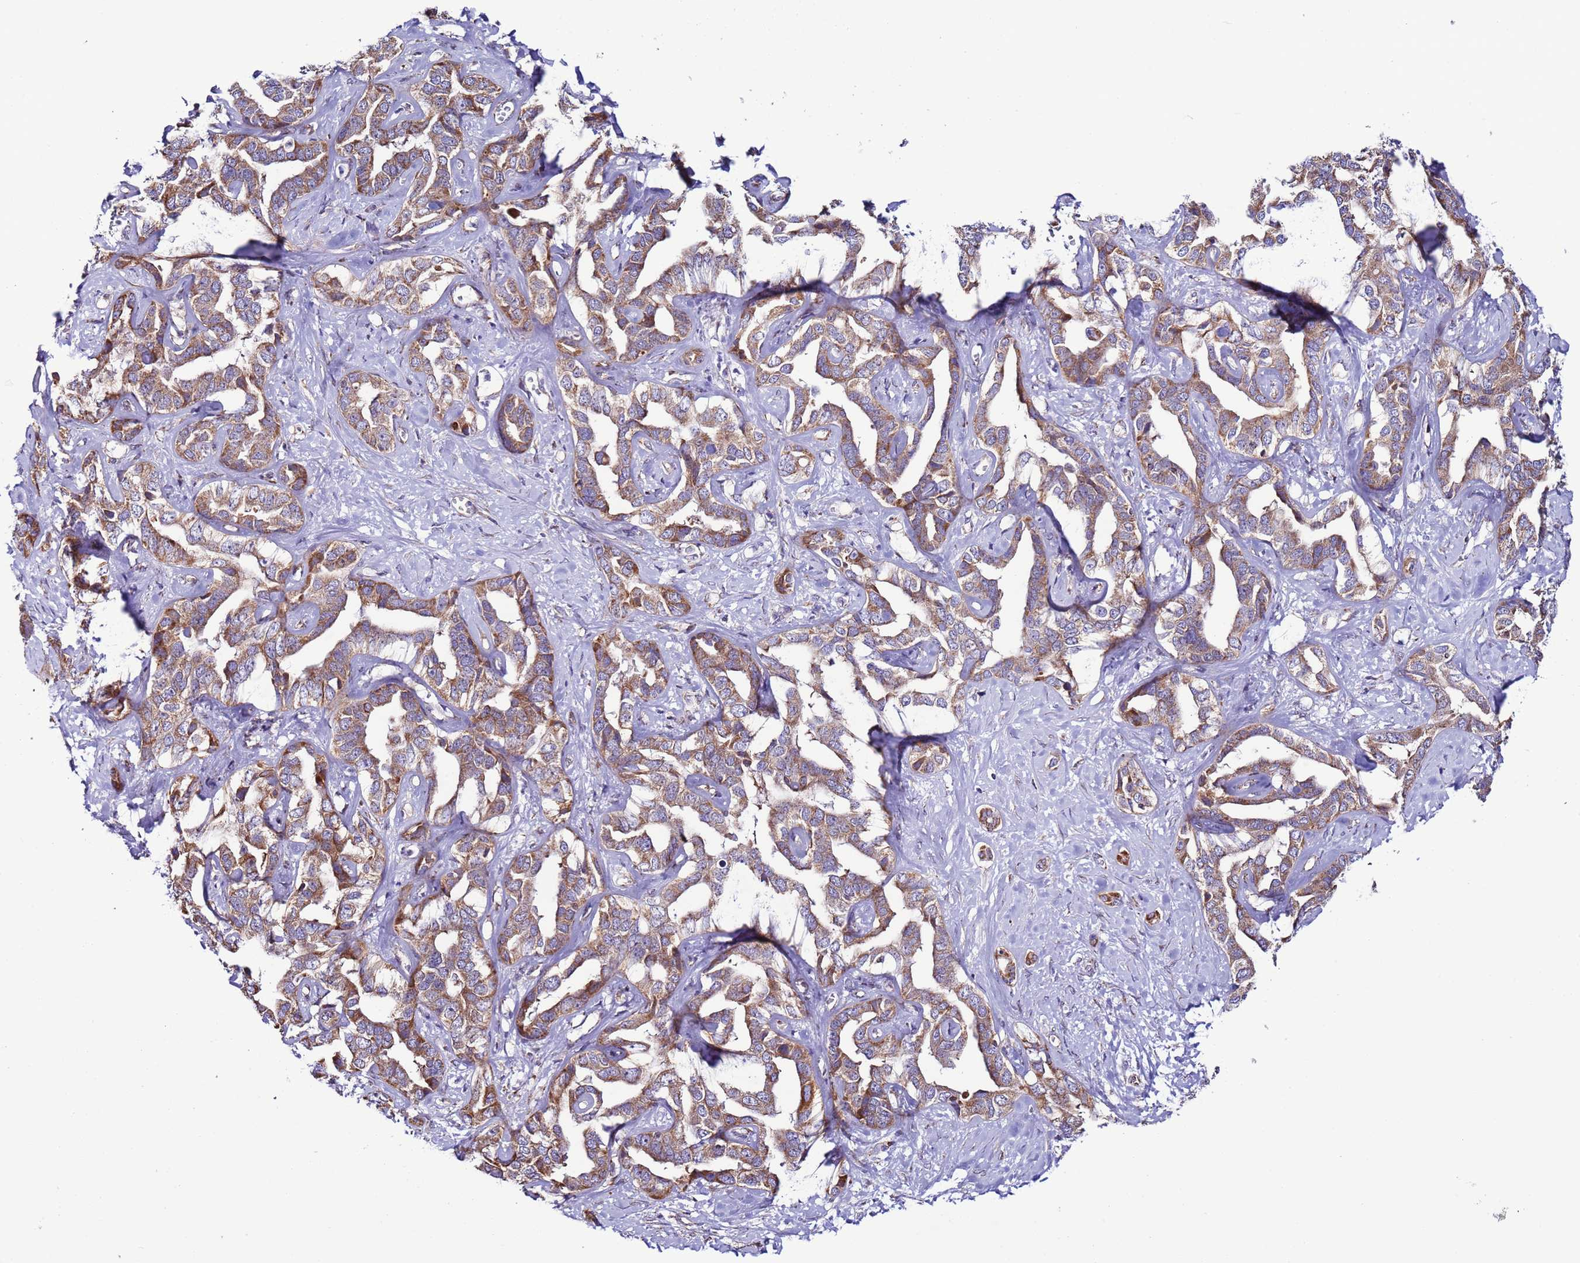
{"staining": {"intensity": "moderate", "quantity": ">75%", "location": "cytoplasmic/membranous"}, "tissue": "liver cancer", "cell_type": "Tumor cells", "image_type": "cancer", "snomed": [{"axis": "morphology", "description": "Cholangiocarcinoma"}, {"axis": "topography", "description": "Liver"}], "caption": "This image shows cholangiocarcinoma (liver) stained with immunohistochemistry (IHC) to label a protein in brown. The cytoplasmic/membranous of tumor cells show moderate positivity for the protein. Nuclei are counter-stained blue.", "gene": "AHI1", "patient": {"sex": "male", "age": 59}}